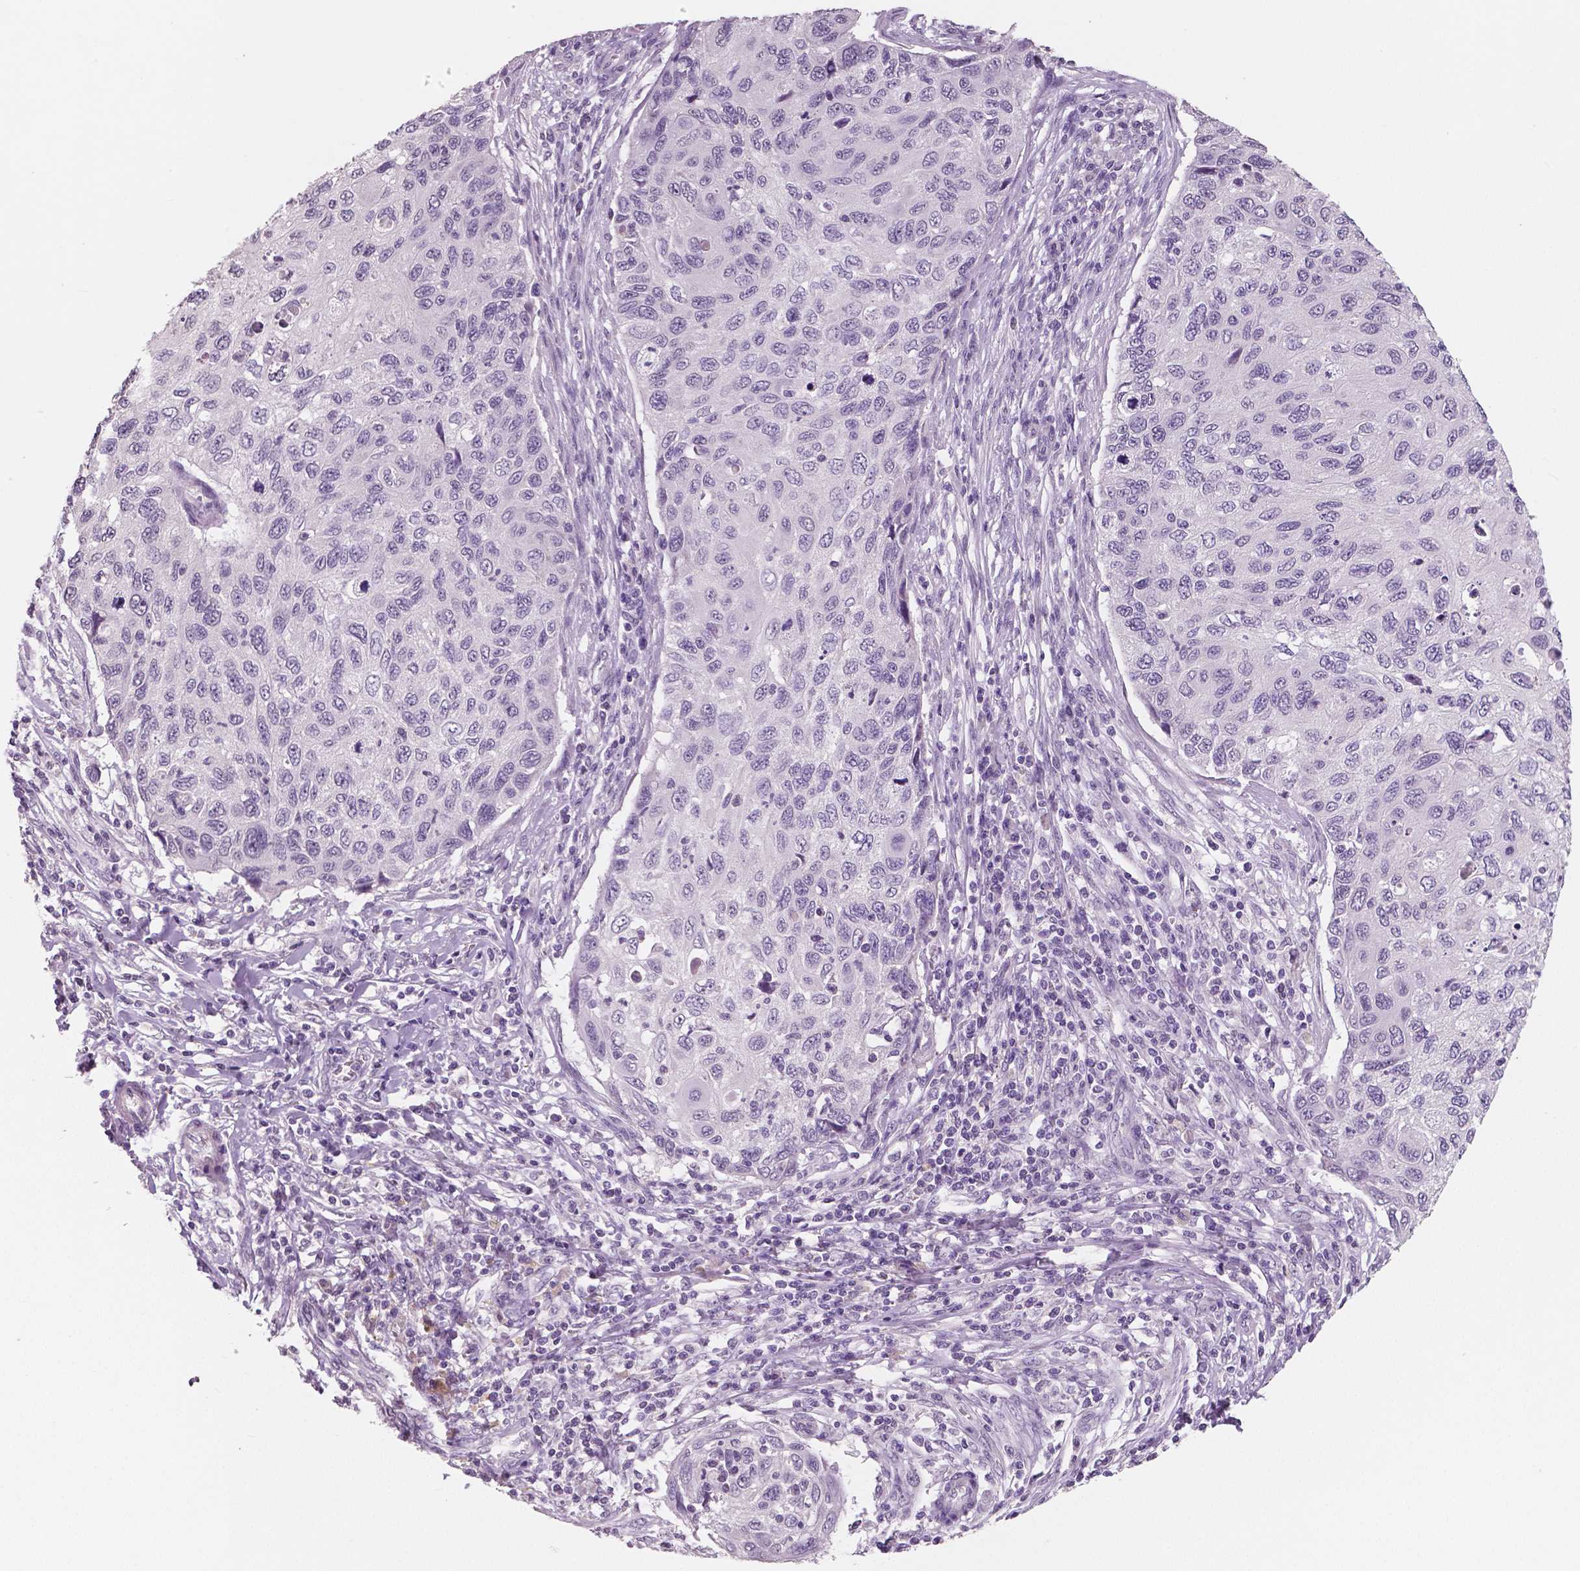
{"staining": {"intensity": "negative", "quantity": "none", "location": "none"}, "tissue": "cervical cancer", "cell_type": "Tumor cells", "image_type": "cancer", "snomed": [{"axis": "morphology", "description": "Squamous cell carcinoma, NOS"}, {"axis": "topography", "description": "Cervix"}], "caption": "High magnification brightfield microscopy of cervical cancer stained with DAB (3,3'-diaminobenzidine) (brown) and counterstained with hematoxylin (blue): tumor cells show no significant staining.", "gene": "NECAB1", "patient": {"sex": "female", "age": 70}}